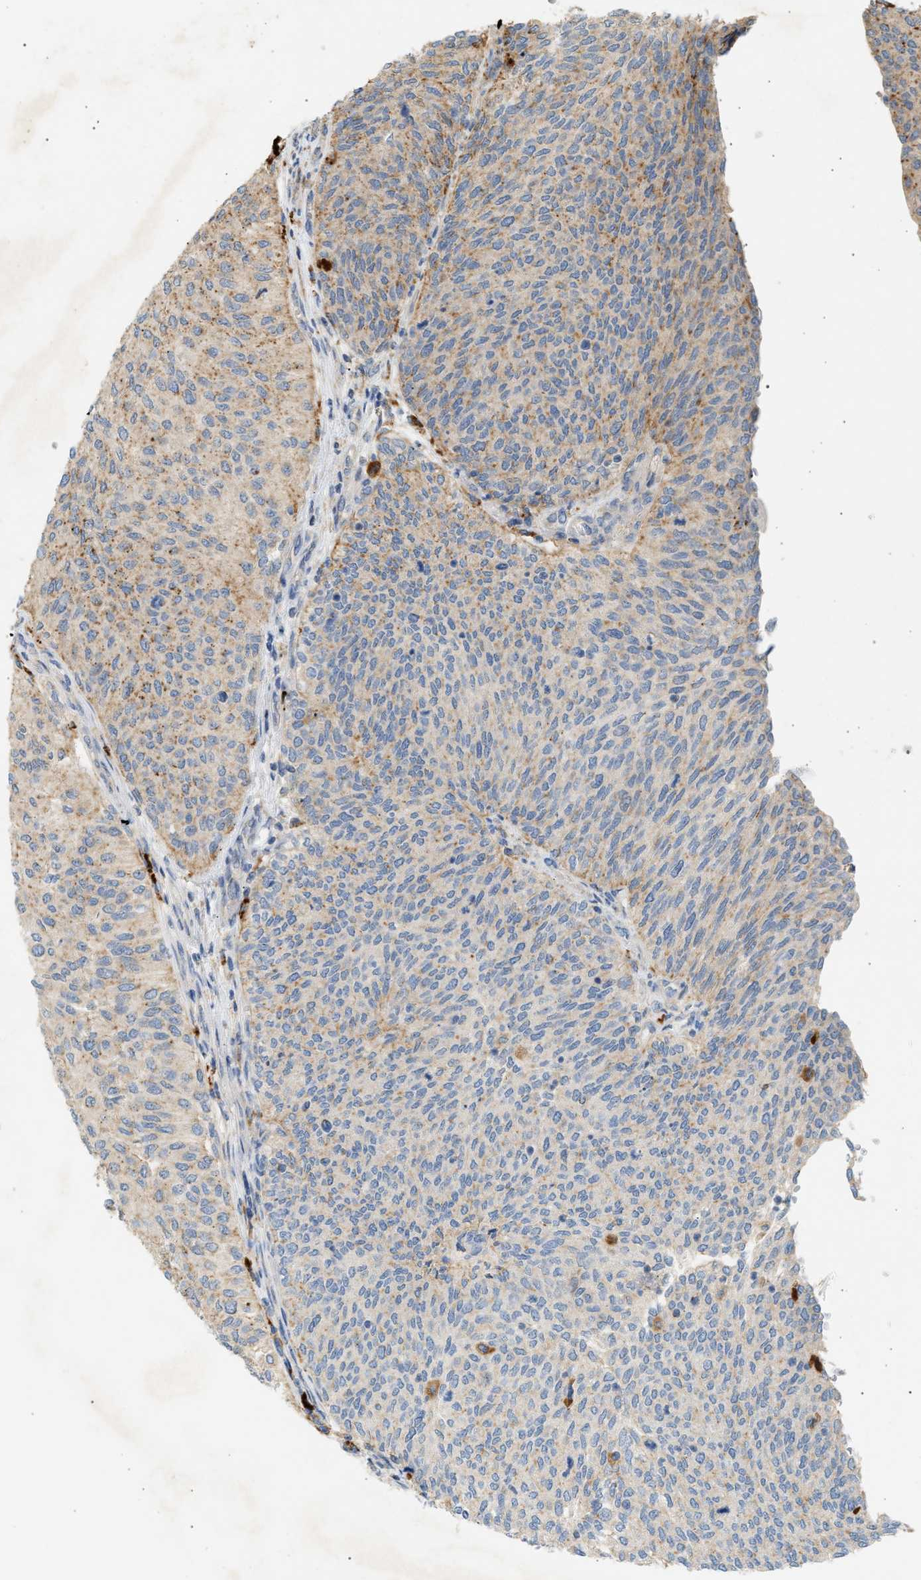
{"staining": {"intensity": "weak", "quantity": ">75%", "location": "cytoplasmic/membranous"}, "tissue": "urothelial cancer", "cell_type": "Tumor cells", "image_type": "cancer", "snomed": [{"axis": "morphology", "description": "Urothelial carcinoma, Low grade"}, {"axis": "topography", "description": "Urinary bladder"}], "caption": "Urothelial cancer was stained to show a protein in brown. There is low levels of weak cytoplasmic/membranous staining in approximately >75% of tumor cells.", "gene": "ENTHD1", "patient": {"sex": "female", "age": 79}}